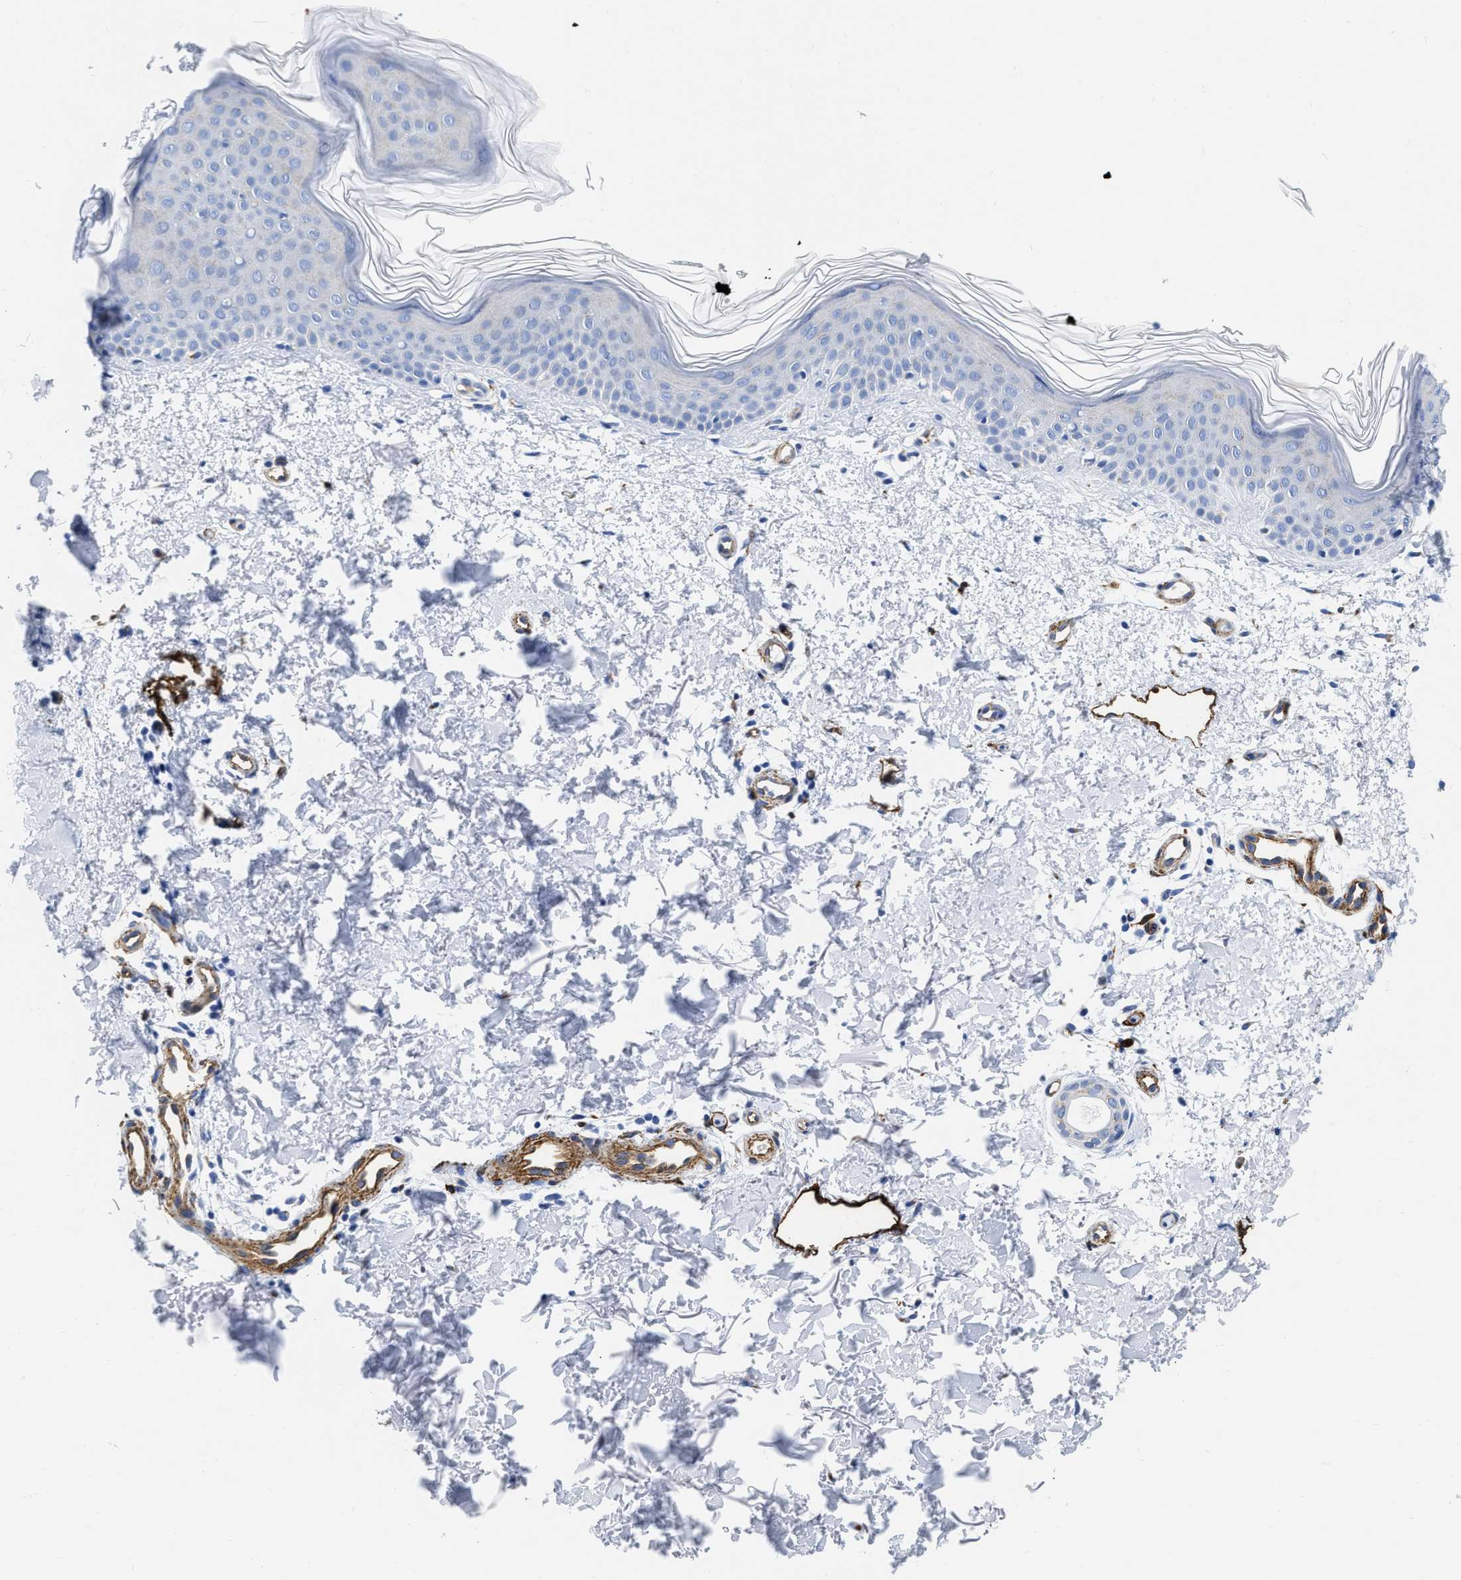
{"staining": {"intensity": "negative", "quantity": "none", "location": "none"}, "tissue": "skin", "cell_type": "Fibroblasts", "image_type": "normal", "snomed": [{"axis": "morphology", "description": "Normal tissue, NOS"}, {"axis": "morphology", "description": "Malignant melanoma, NOS"}, {"axis": "topography", "description": "Skin"}], "caption": "A high-resolution micrograph shows IHC staining of benign skin, which reveals no significant positivity in fibroblasts. Nuclei are stained in blue.", "gene": "TVP23B", "patient": {"sex": "male", "age": 83}}